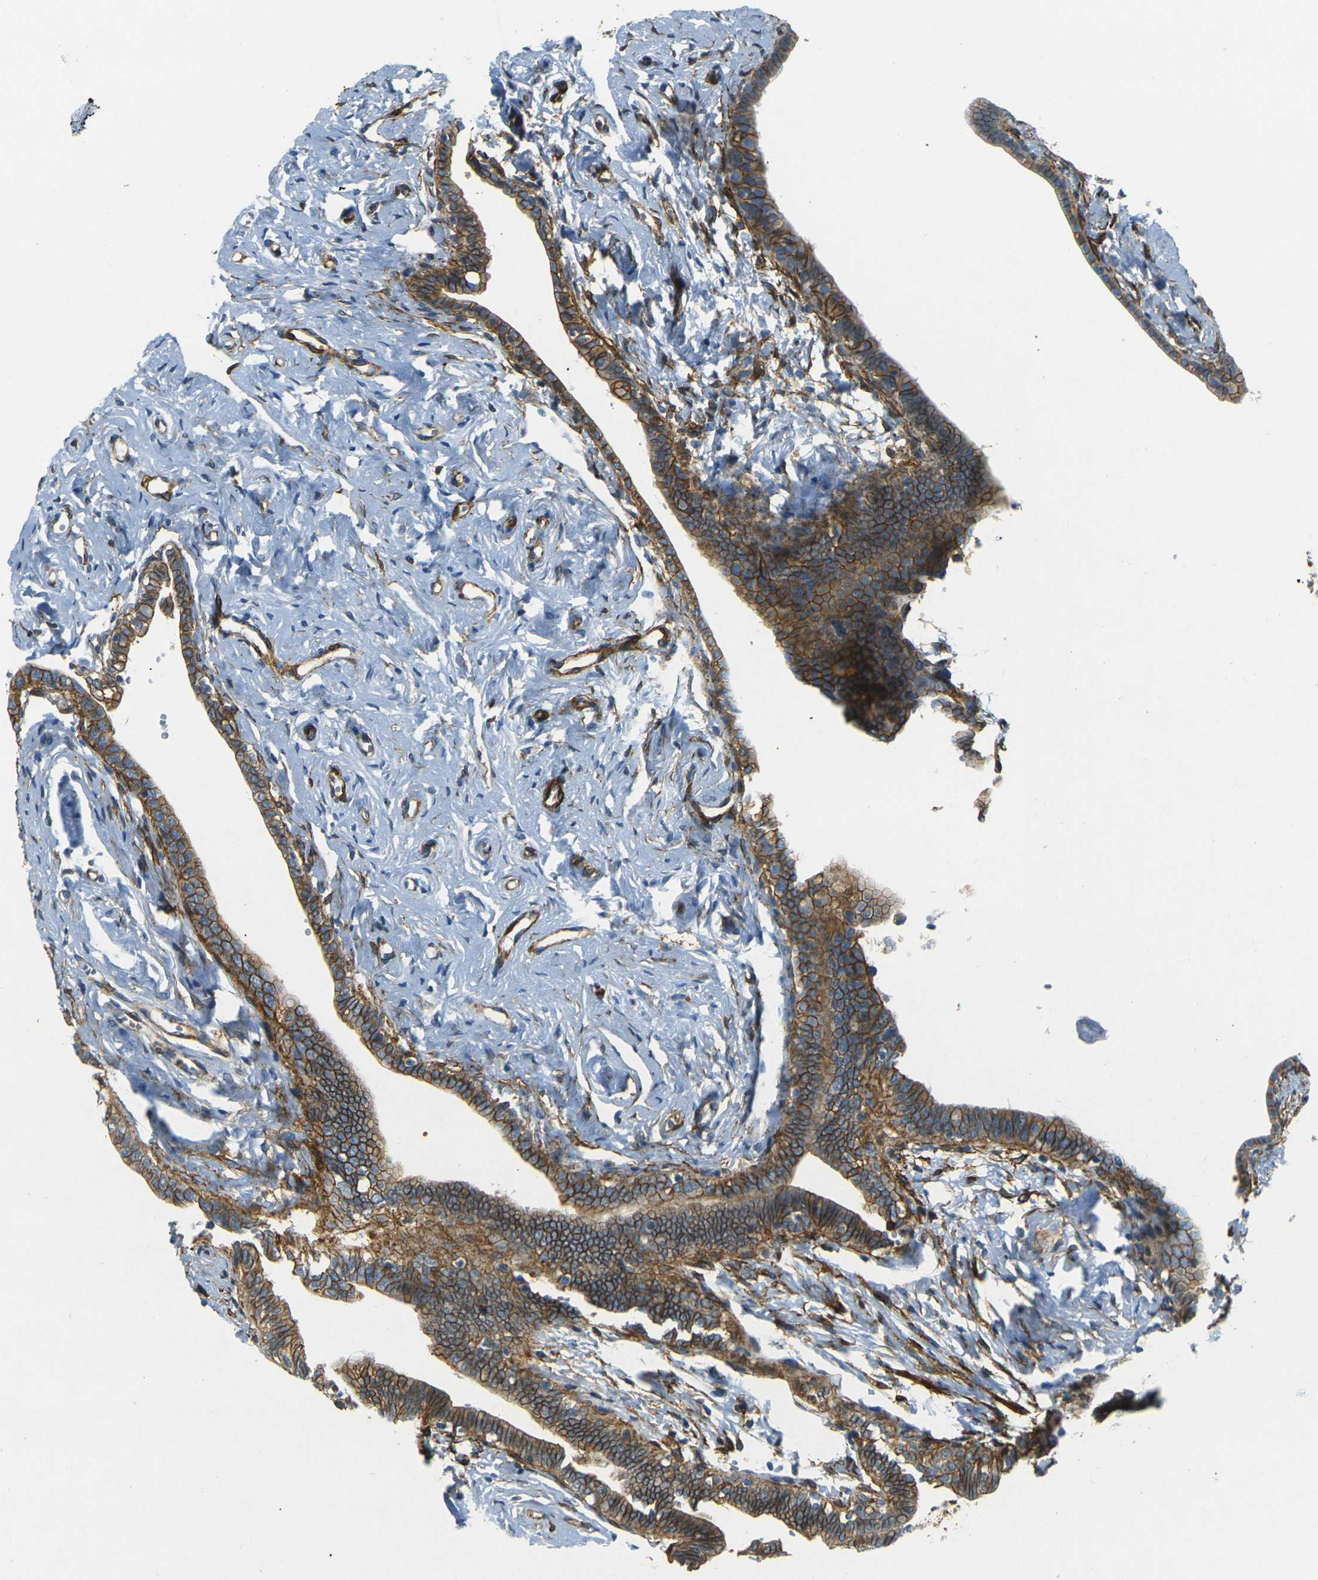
{"staining": {"intensity": "moderate", "quantity": ">75%", "location": "cytoplasmic/membranous"}, "tissue": "fallopian tube", "cell_type": "Glandular cells", "image_type": "normal", "snomed": [{"axis": "morphology", "description": "Normal tissue, NOS"}, {"axis": "topography", "description": "Fallopian tube"}], "caption": "The micrograph reveals a brown stain indicating the presence of a protein in the cytoplasmic/membranous of glandular cells in fallopian tube. (Stains: DAB (3,3'-diaminobenzidine) in brown, nuclei in blue, Microscopy: brightfield microscopy at high magnification).", "gene": "EPHA7", "patient": {"sex": "female", "age": 71}}